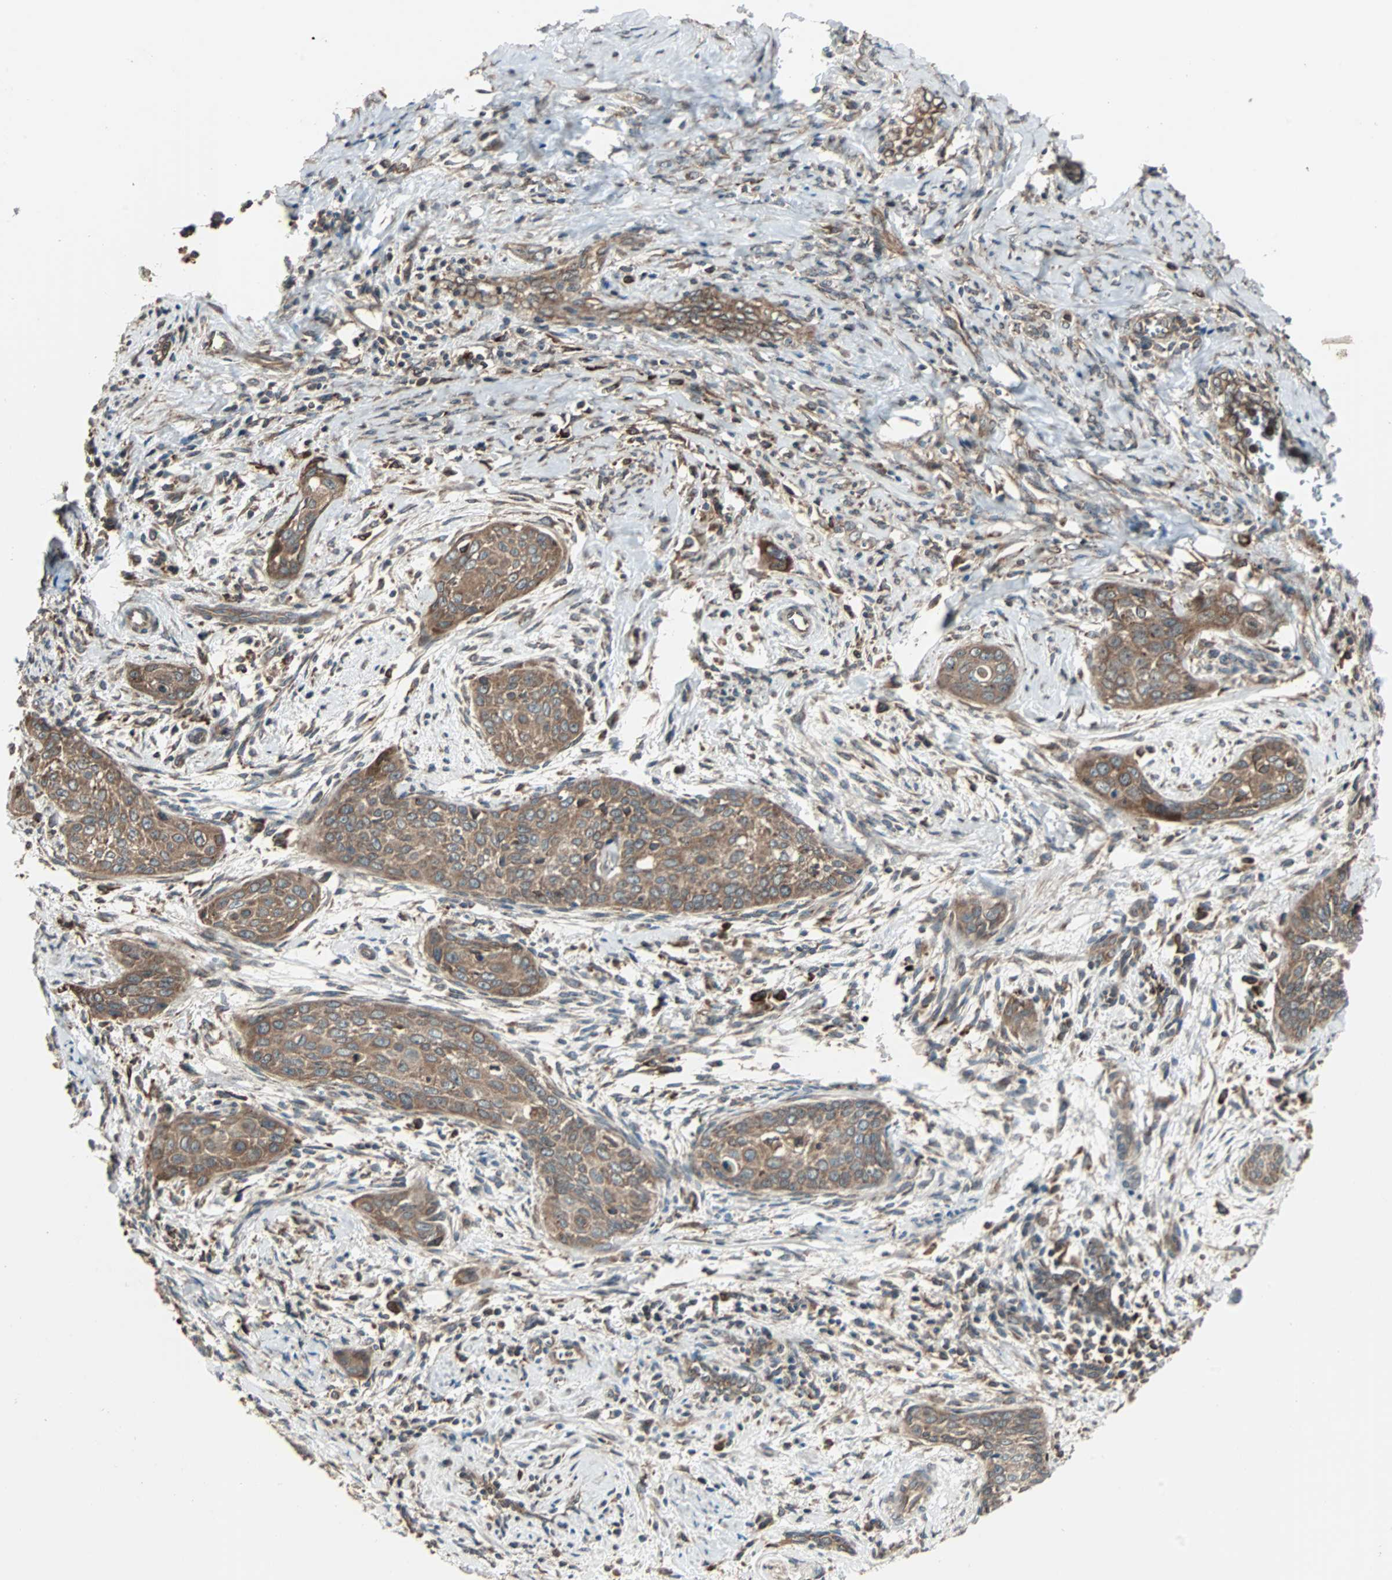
{"staining": {"intensity": "moderate", "quantity": ">75%", "location": "cytoplasmic/membranous"}, "tissue": "cervical cancer", "cell_type": "Tumor cells", "image_type": "cancer", "snomed": [{"axis": "morphology", "description": "Squamous cell carcinoma, NOS"}, {"axis": "topography", "description": "Cervix"}], "caption": "Protein staining displays moderate cytoplasmic/membranous staining in about >75% of tumor cells in squamous cell carcinoma (cervical).", "gene": "RAB7A", "patient": {"sex": "female", "age": 33}}